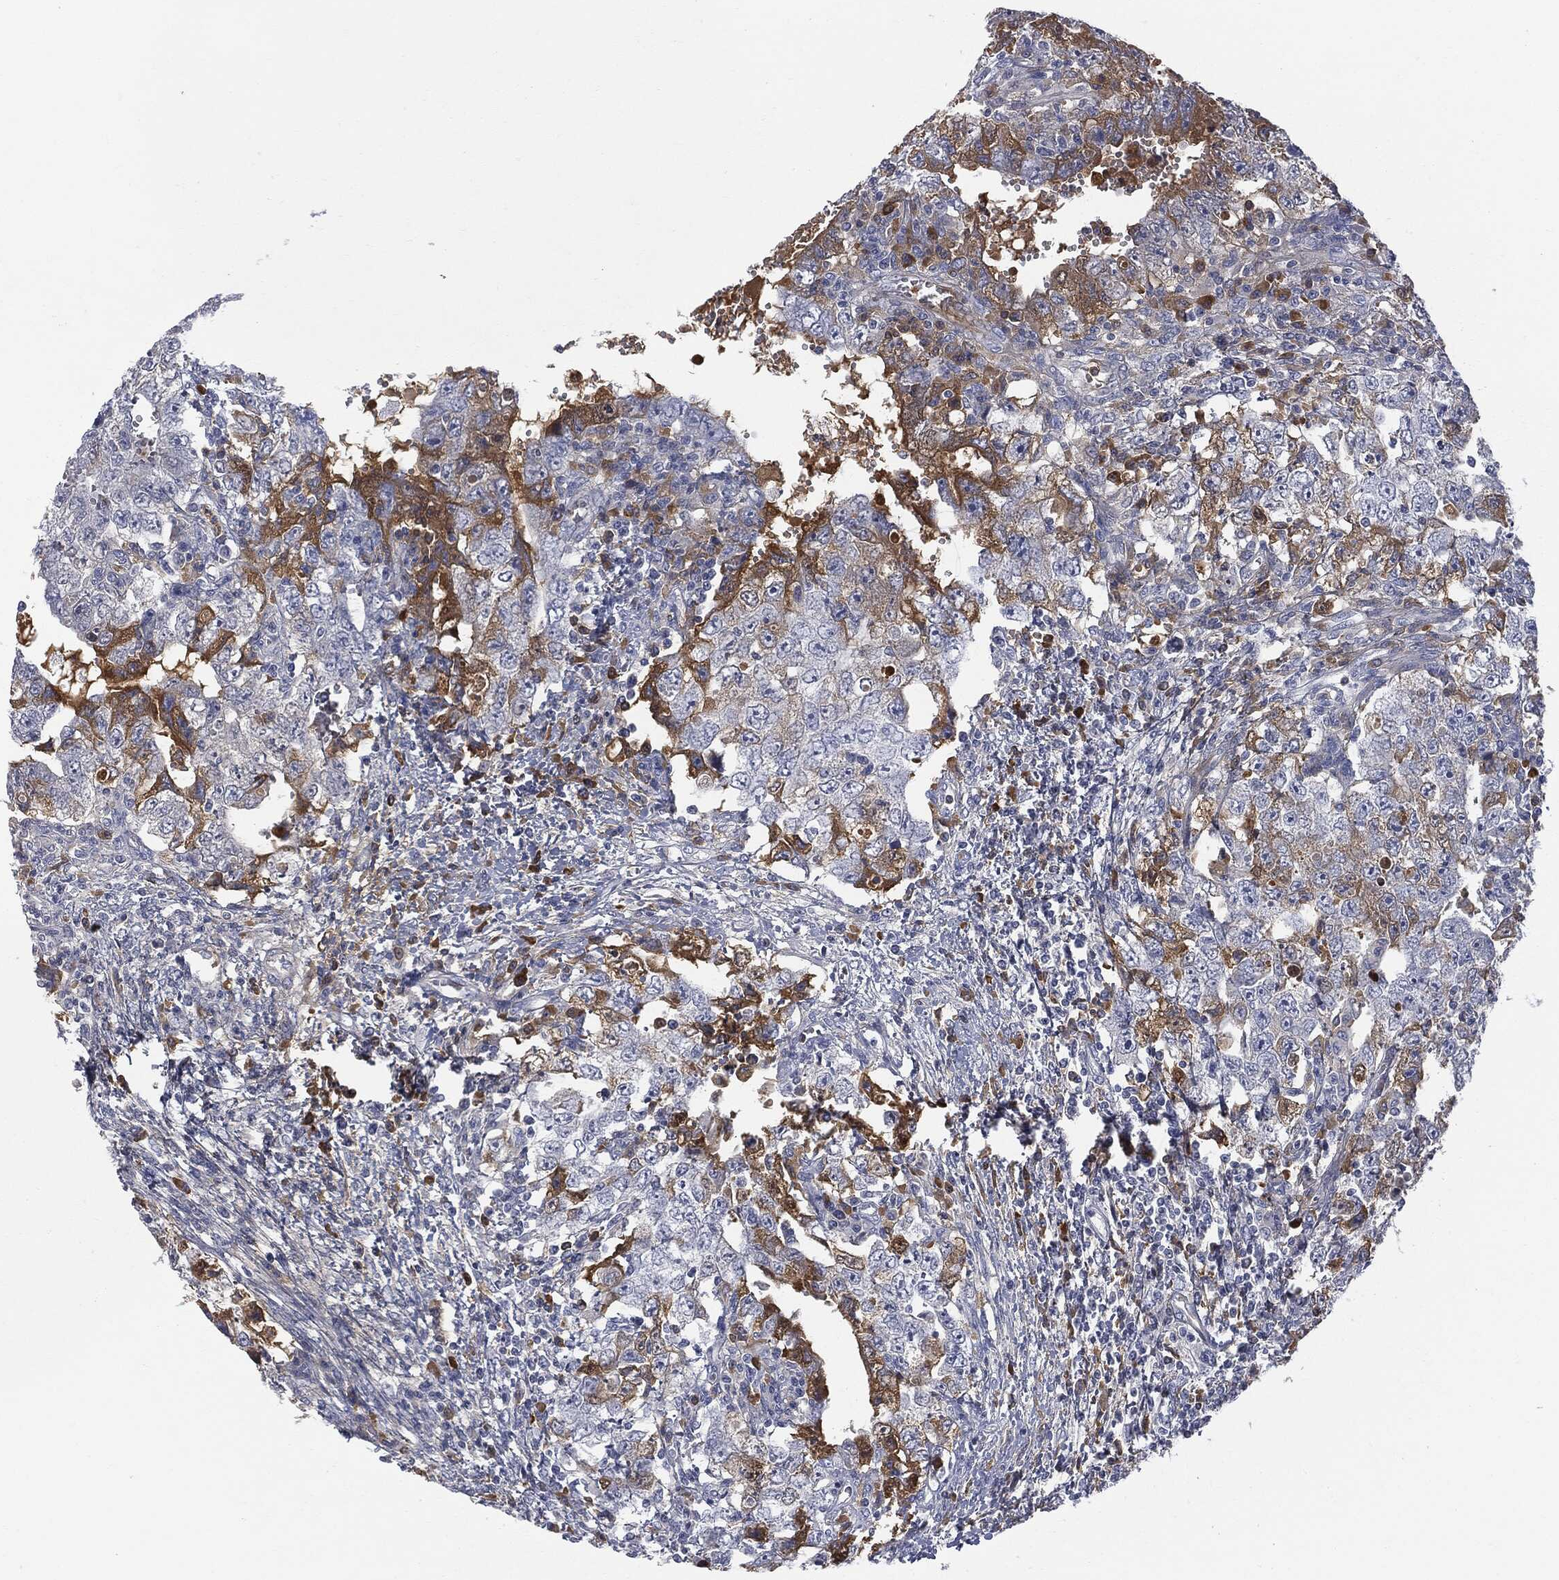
{"staining": {"intensity": "moderate", "quantity": "<25%", "location": "cytoplasmic/membranous"}, "tissue": "testis cancer", "cell_type": "Tumor cells", "image_type": "cancer", "snomed": [{"axis": "morphology", "description": "Carcinoma, Embryonal, NOS"}, {"axis": "topography", "description": "Testis"}], "caption": "Brown immunohistochemical staining in human testis cancer (embryonal carcinoma) demonstrates moderate cytoplasmic/membranous expression in approximately <25% of tumor cells. Using DAB (3,3'-diaminobenzidine) (brown) and hematoxylin (blue) stains, captured at high magnification using brightfield microscopy.", "gene": "BTK", "patient": {"sex": "male", "age": 26}}